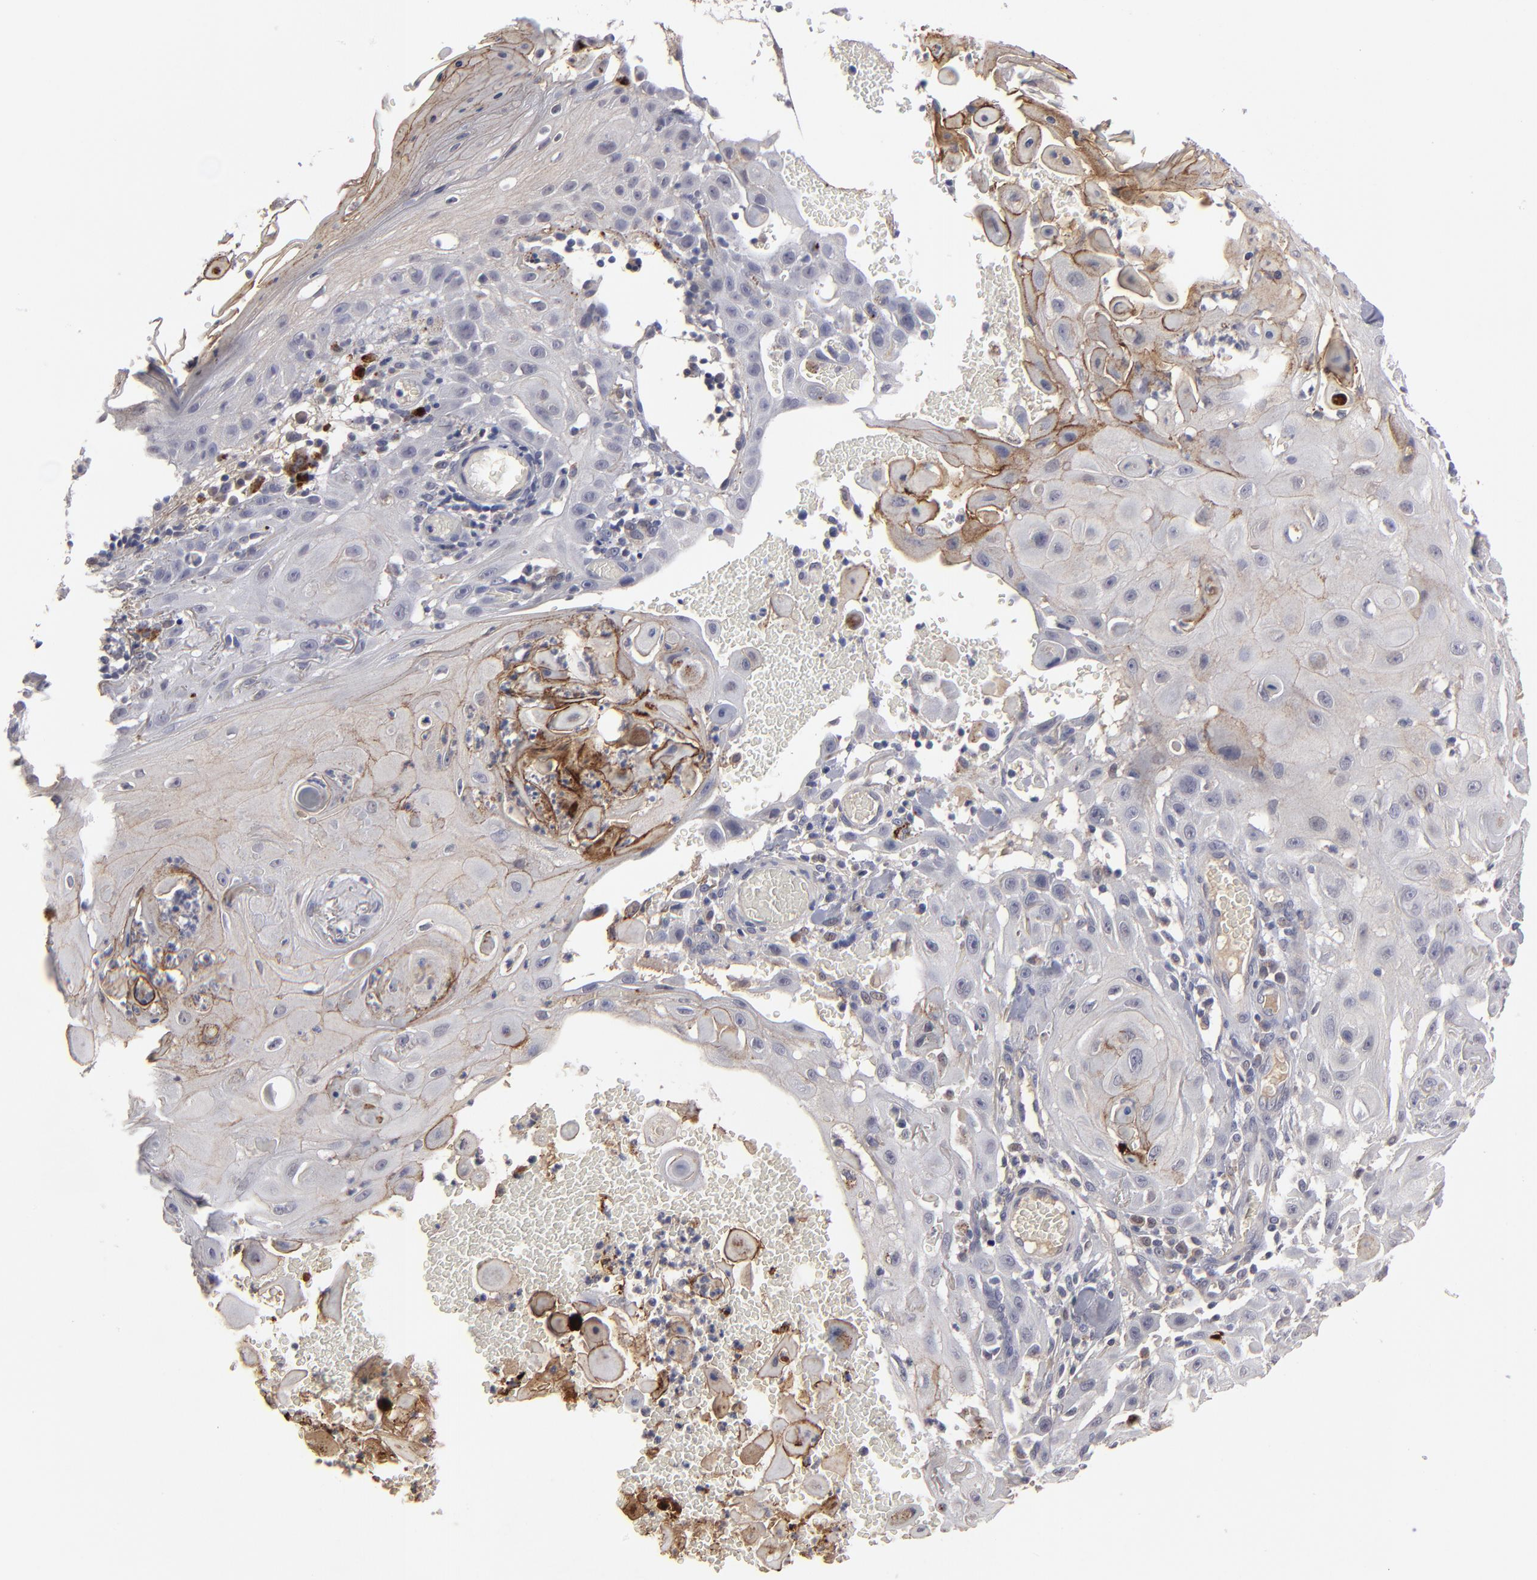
{"staining": {"intensity": "moderate", "quantity": "<25%", "location": "cytoplasmic/membranous"}, "tissue": "skin cancer", "cell_type": "Tumor cells", "image_type": "cancer", "snomed": [{"axis": "morphology", "description": "Squamous cell carcinoma, NOS"}, {"axis": "topography", "description": "Skin"}], "caption": "This histopathology image displays immunohistochemistry staining of skin cancer, with low moderate cytoplasmic/membranous expression in approximately <25% of tumor cells.", "gene": "GPM6B", "patient": {"sex": "male", "age": 24}}